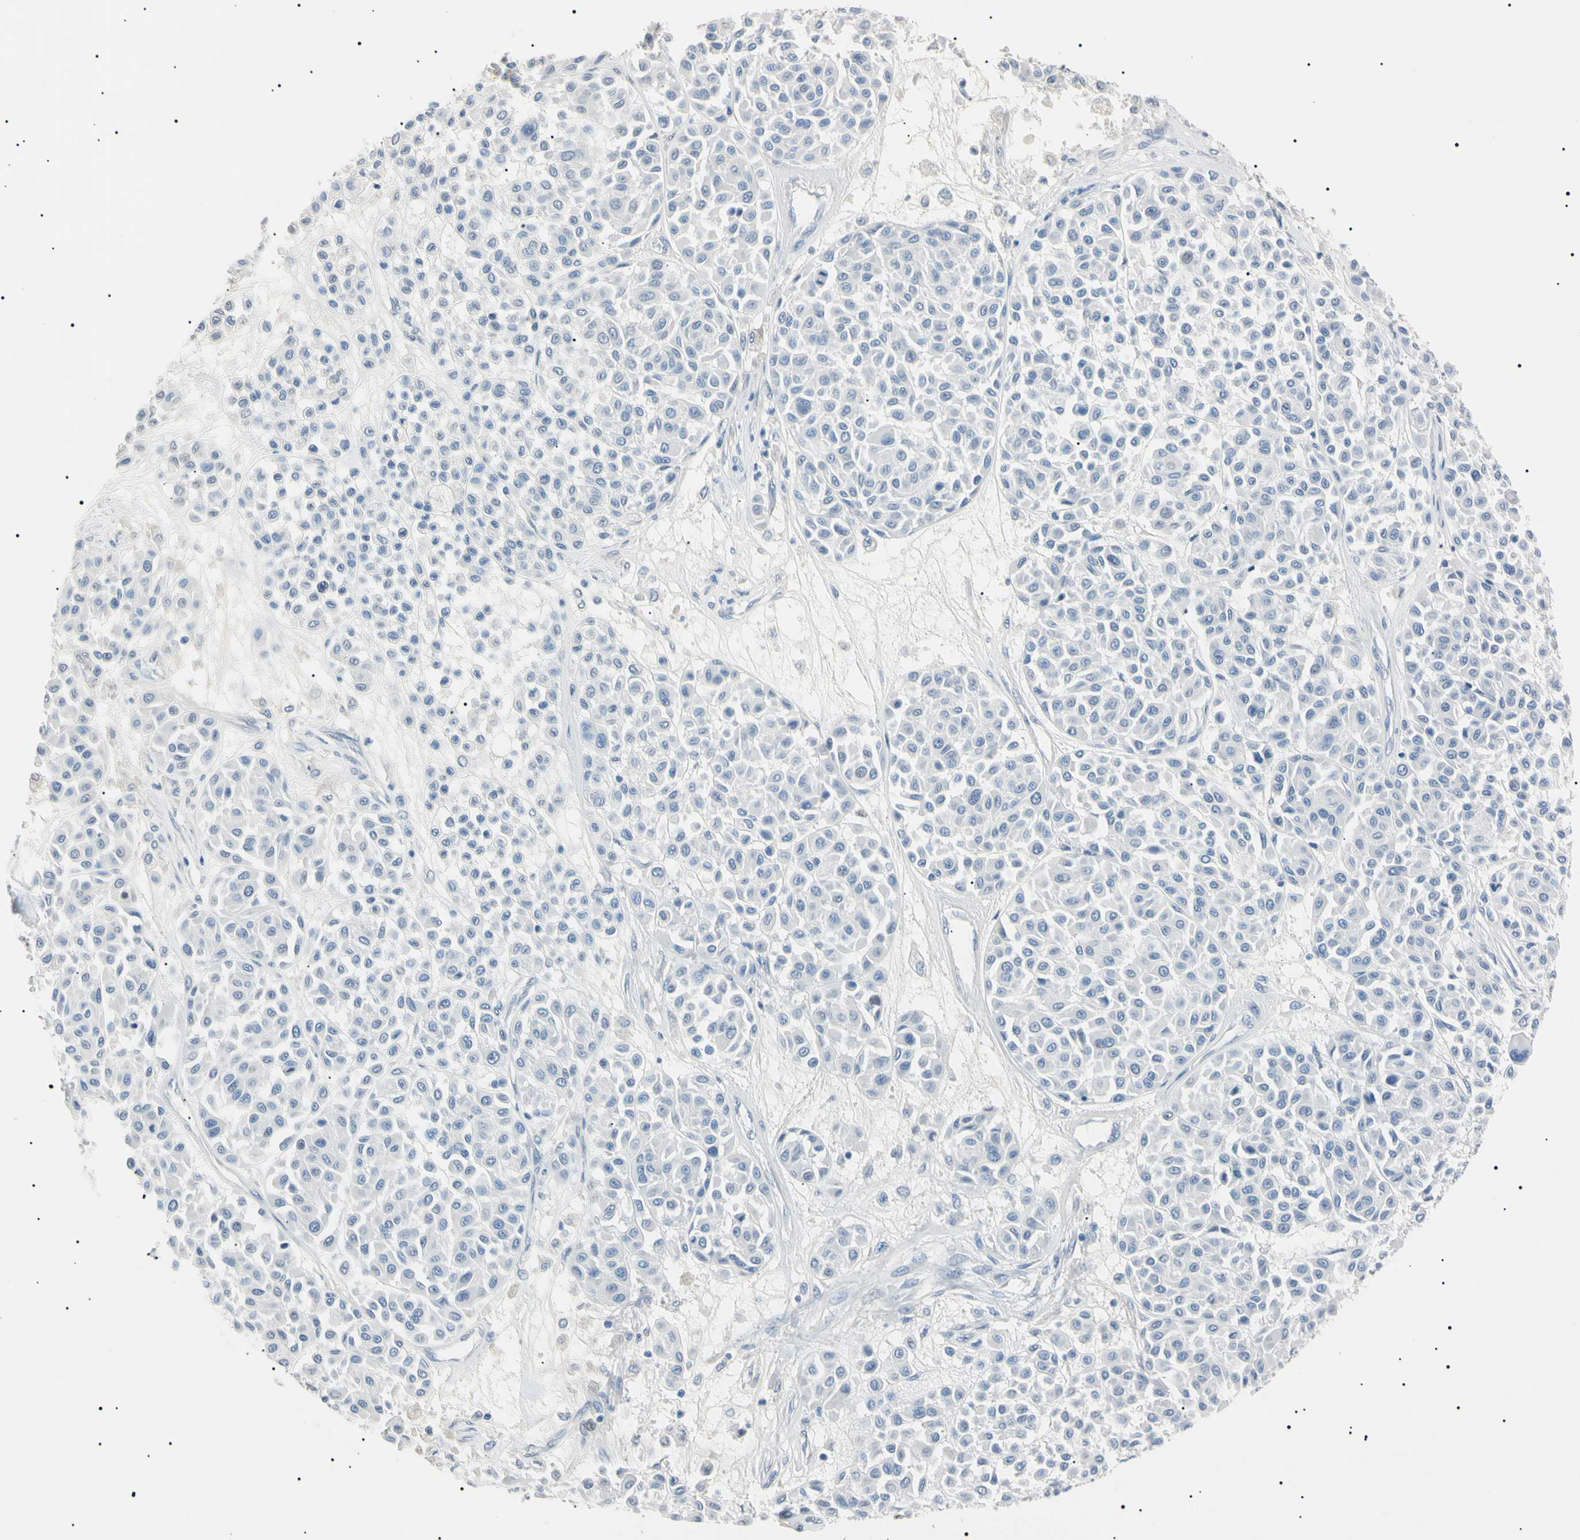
{"staining": {"intensity": "negative", "quantity": "none", "location": "none"}, "tissue": "melanoma", "cell_type": "Tumor cells", "image_type": "cancer", "snomed": [{"axis": "morphology", "description": "Malignant melanoma, Metastatic site"}, {"axis": "topography", "description": "Soft tissue"}], "caption": "This is an immunohistochemistry (IHC) photomicrograph of melanoma. There is no positivity in tumor cells.", "gene": "CGB3", "patient": {"sex": "male", "age": 41}}